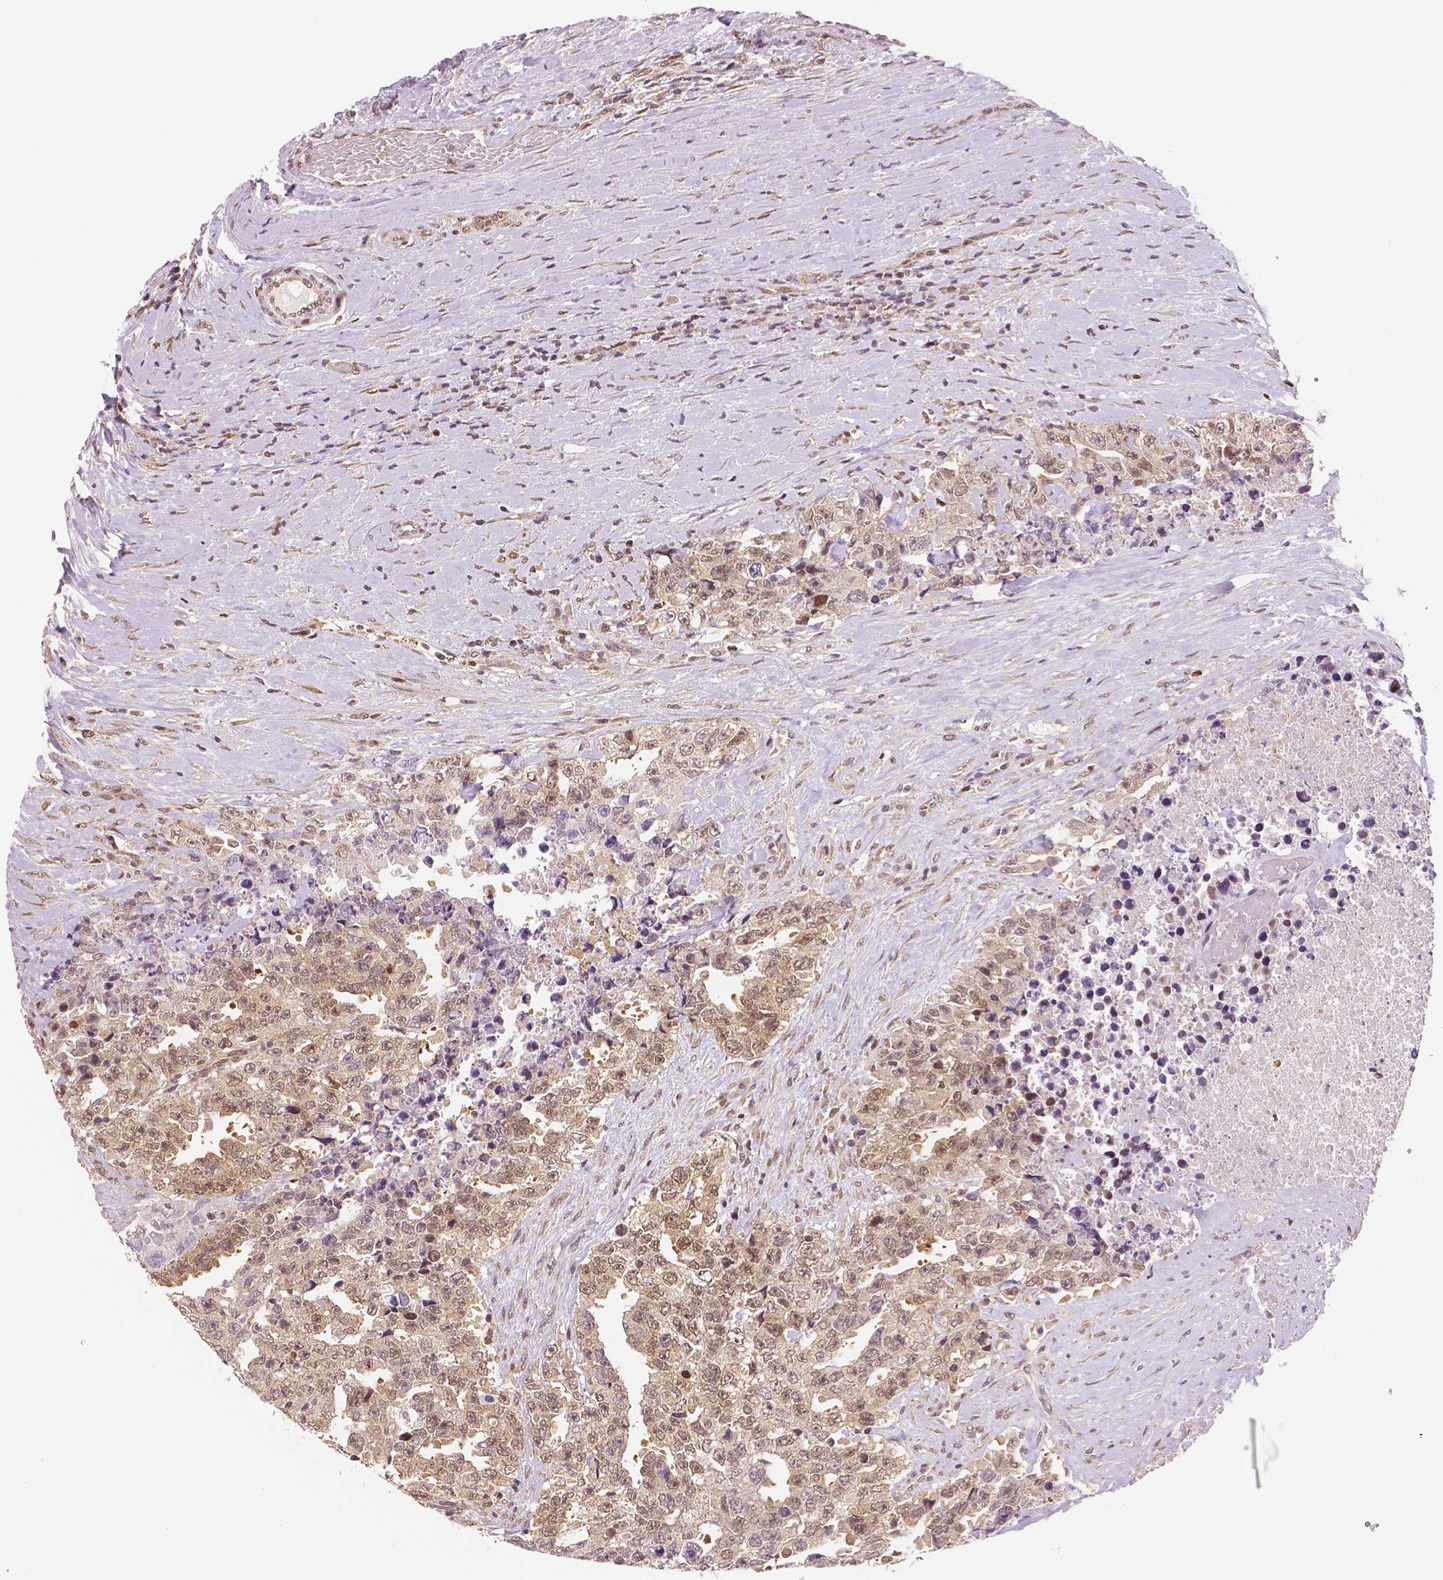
{"staining": {"intensity": "moderate", "quantity": ">75%", "location": "cytoplasmic/membranous,nuclear"}, "tissue": "testis cancer", "cell_type": "Tumor cells", "image_type": "cancer", "snomed": [{"axis": "morphology", "description": "Carcinoma, Embryonal, NOS"}, {"axis": "topography", "description": "Testis"}], "caption": "Testis embryonal carcinoma stained for a protein (brown) shows moderate cytoplasmic/membranous and nuclear positive staining in approximately >75% of tumor cells.", "gene": "STAT3", "patient": {"sex": "male", "age": 24}}